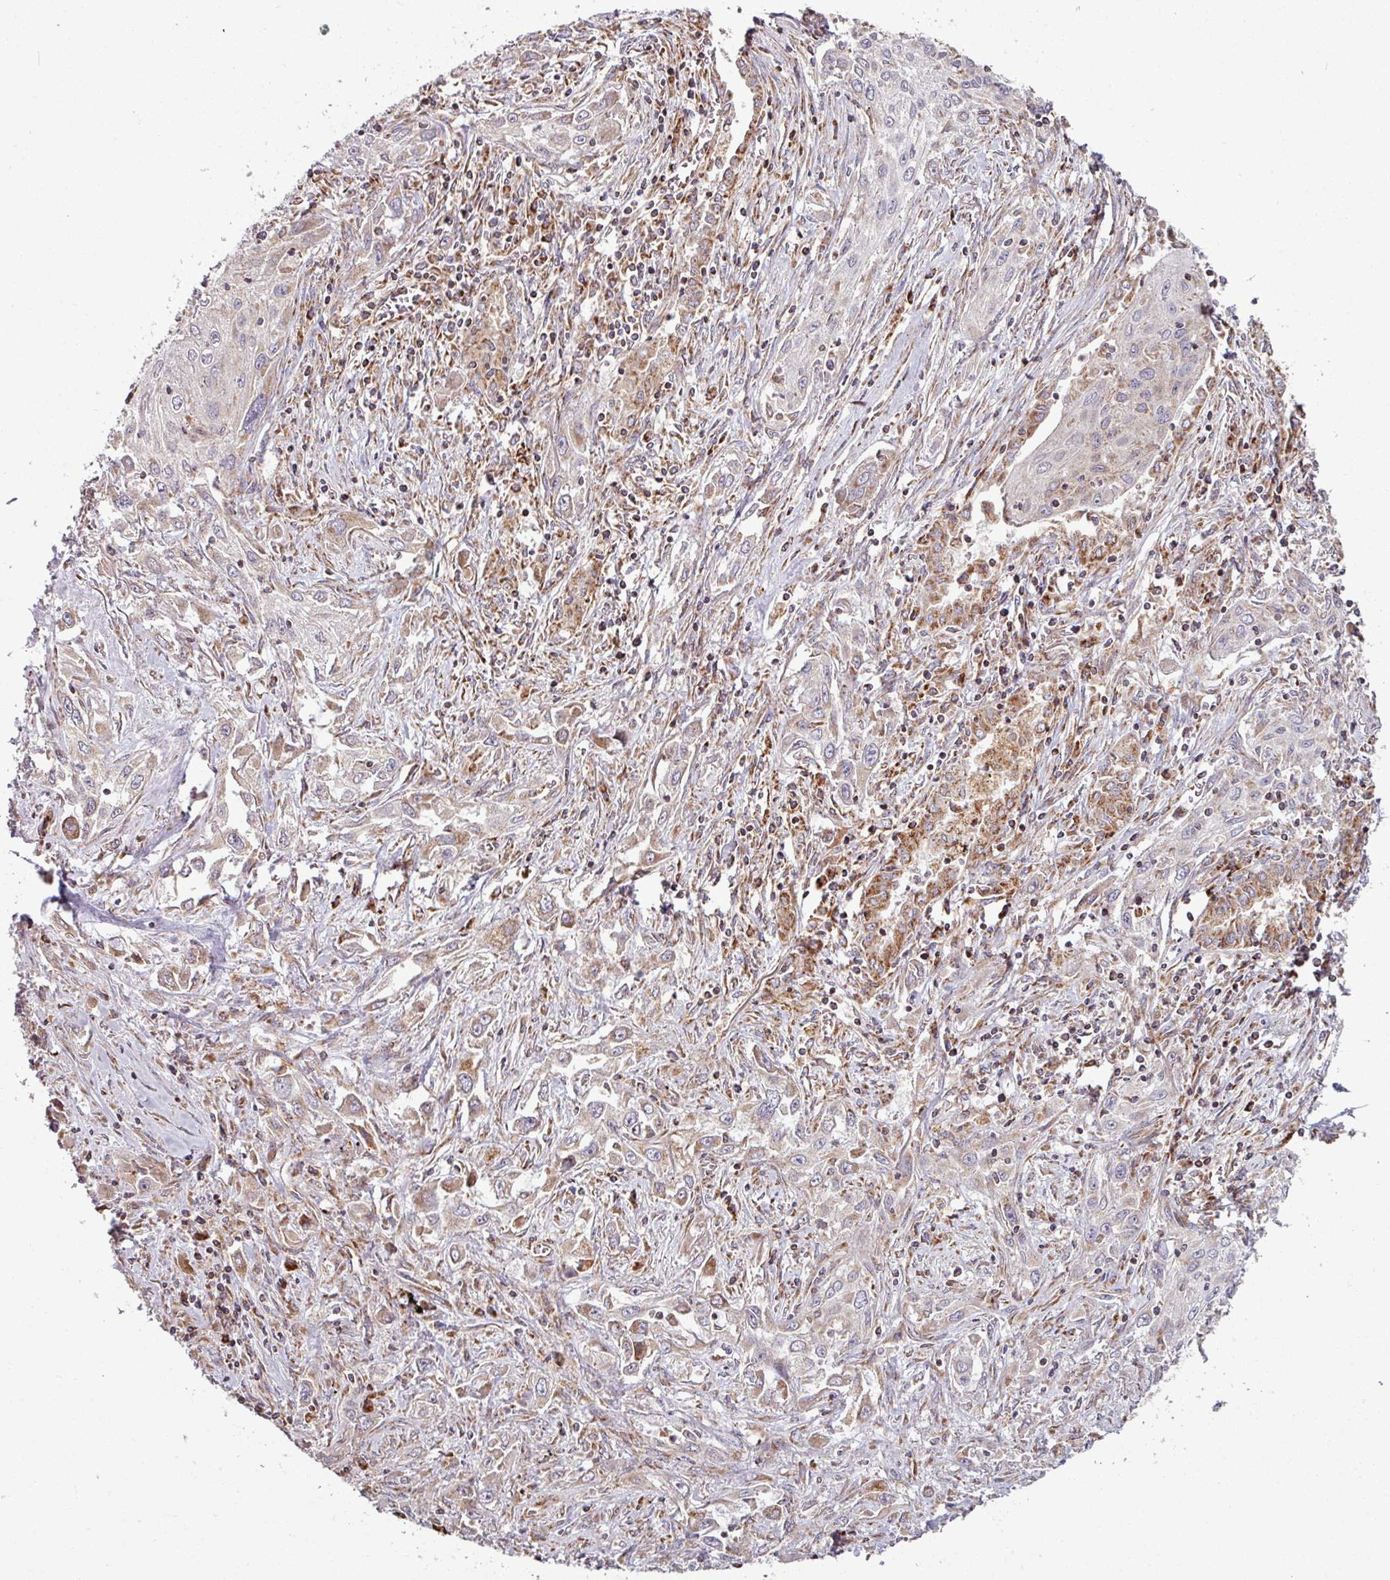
{"staining": {"intensity": "weak", "quantity": "<25%", "location": "cytoplasmic/membranous"}, "tissue": "lung cancer", "cell_type": "Tumor cells", "image_type": "cancer", "snomed": [{"axis": "morphology", "description": "Squamous cell carcinoma, NOS"}, {"axis": "topography", "description": "Lung"}], "caption": "A high-resolution micrograph shows immunohistochemistry staining of lung squamous cell carcinoma, which shows no significant expression in tumor cells. (Immunohistochemistry, brightfield microscopy, high magnification).", "gene": "MAGT1", "patient": {"sex": "female", "age": 69}}